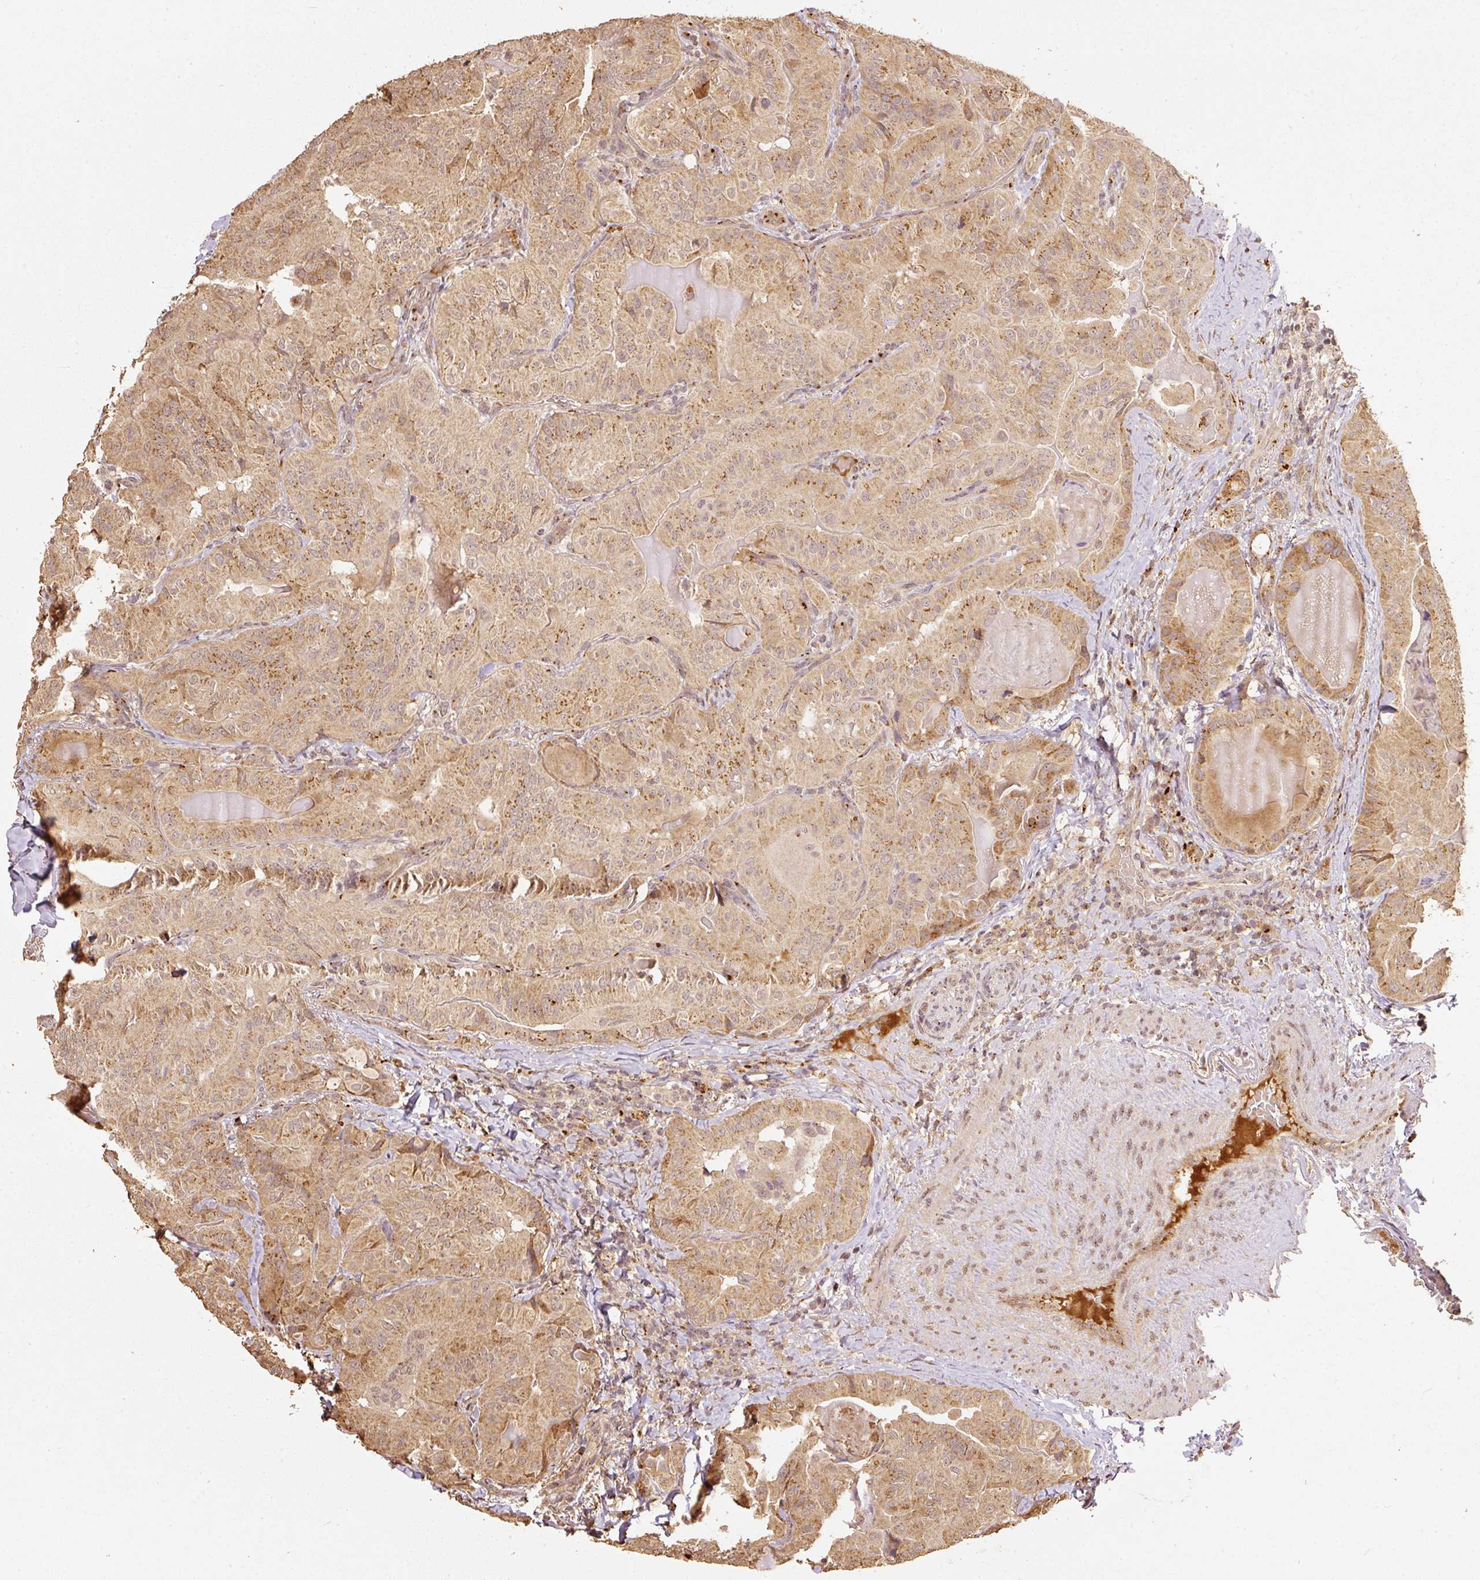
{"staining": {"intensity": "moderate", "quantity": ">75%", "location": "cytoplasmic/membranous"}, "tissue": "thyroid cancer", "cell_type": "Tumor cells", "image_type": "cancer", "snomed": [{"axis": "morphology", "description": "Papillary adenocarcinoma, NOS"}, {"axis": "topography", "description": "Thyroid gland"}], "caption": "About >75% of tumor cells in human thyroid papillary adenocarcinoma display moderate cytoplasmic/membranous protein positivity as visualized by brown immunohistochemical staining.", "gene": "FUT8", "patient": {"sex": "female", "age": 68}}